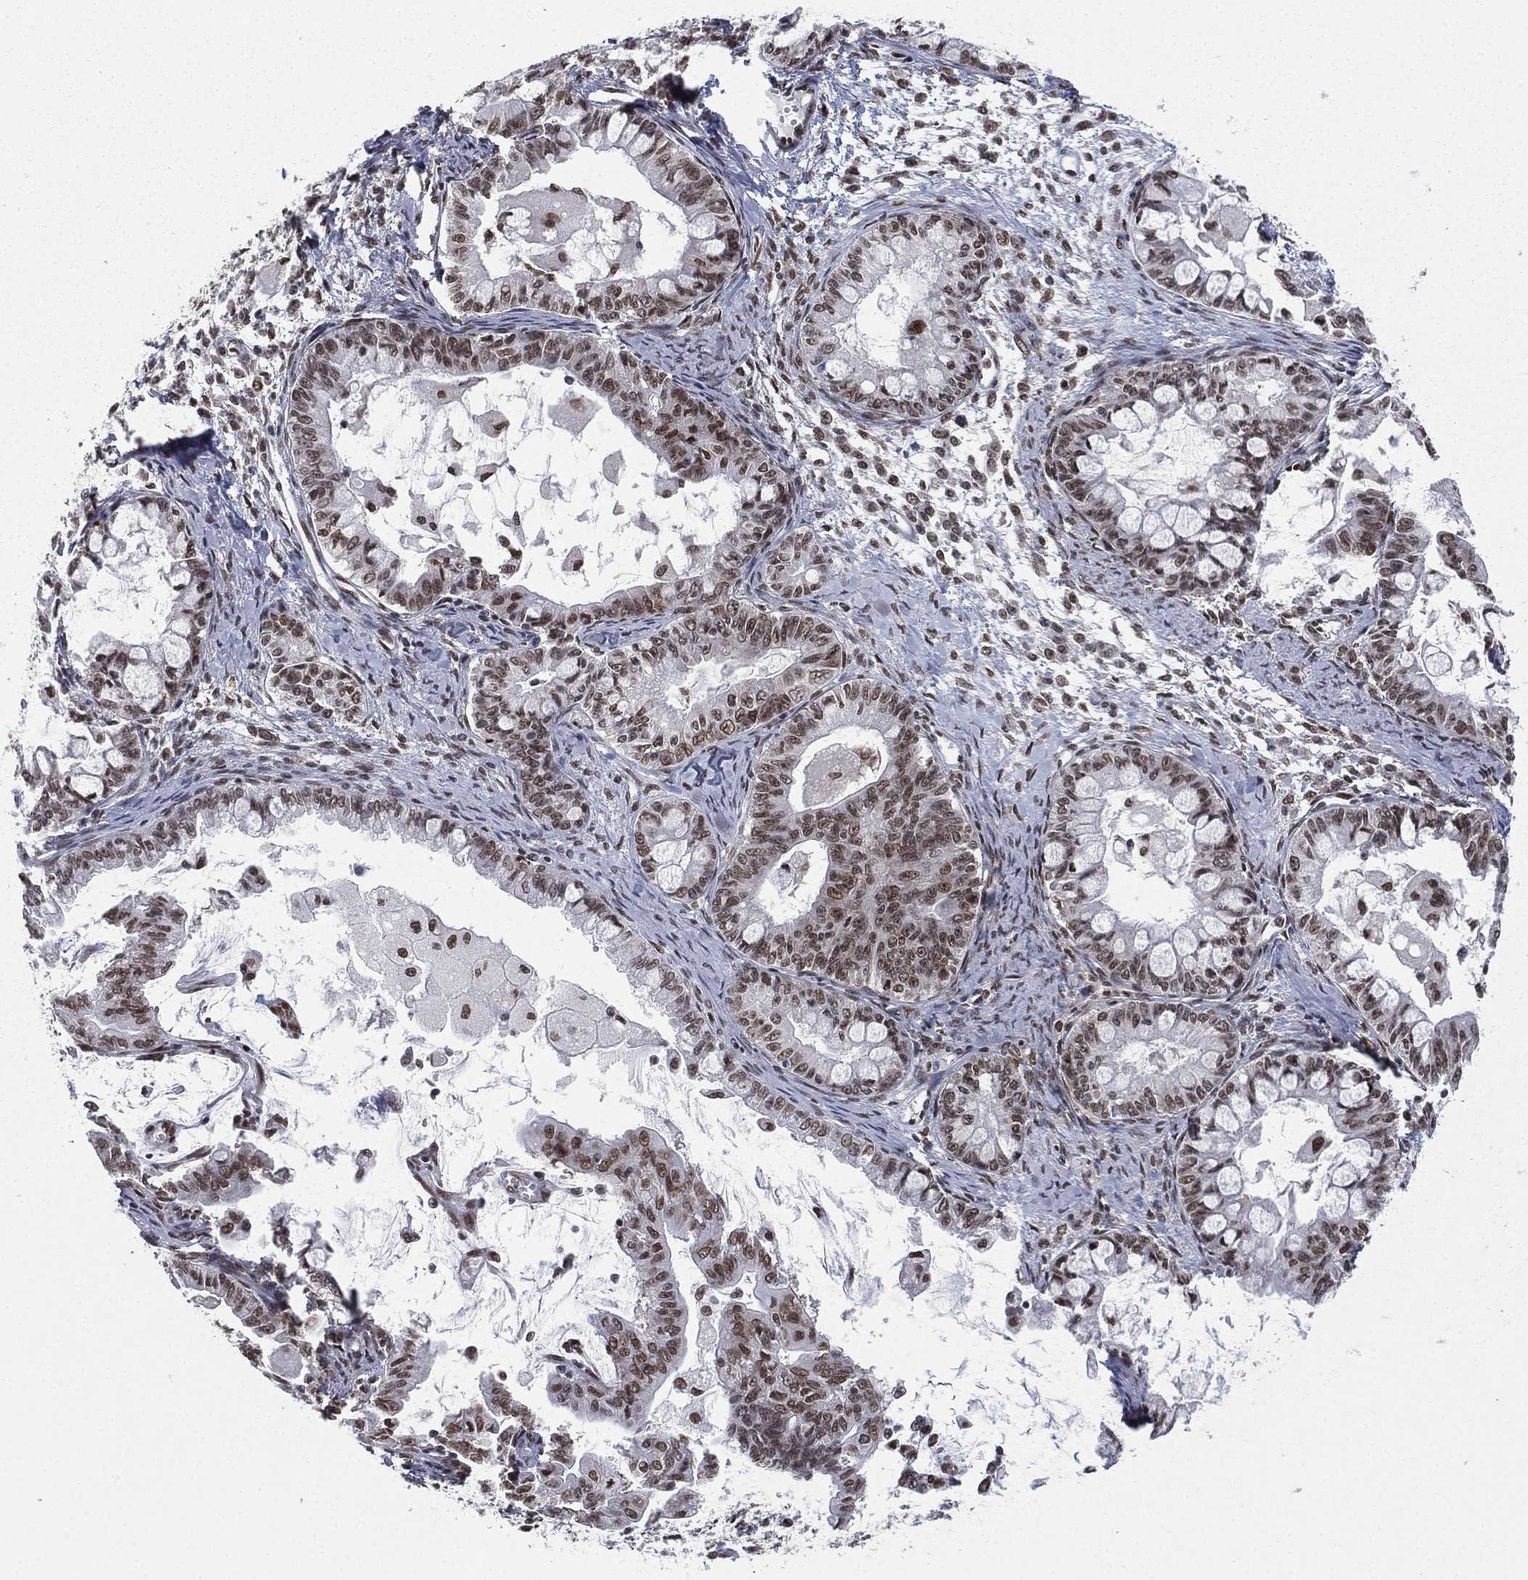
{"staining": {"intensity": "moderate", "quantity": ">75%", "location": "nuclear"}, "tissue": "ovarian cancer", "cell_type": "Tumor cells", "image_type": "cancer", "snomed": [{"axis": "morphology", "description": "Cystadenocarcinoma, mucinous, NOS"}, {"axis": "topography", "description": "Ovary"}], "caption": "An image showing moderate nuclear positivity in about >75% of tumor cells in ovarian mucinous cystadenocarcinoma, as visualized by brown immunohistochemical staining.", "gene": "FUBP3", "patient": {"sex": "female", "age": 63}}